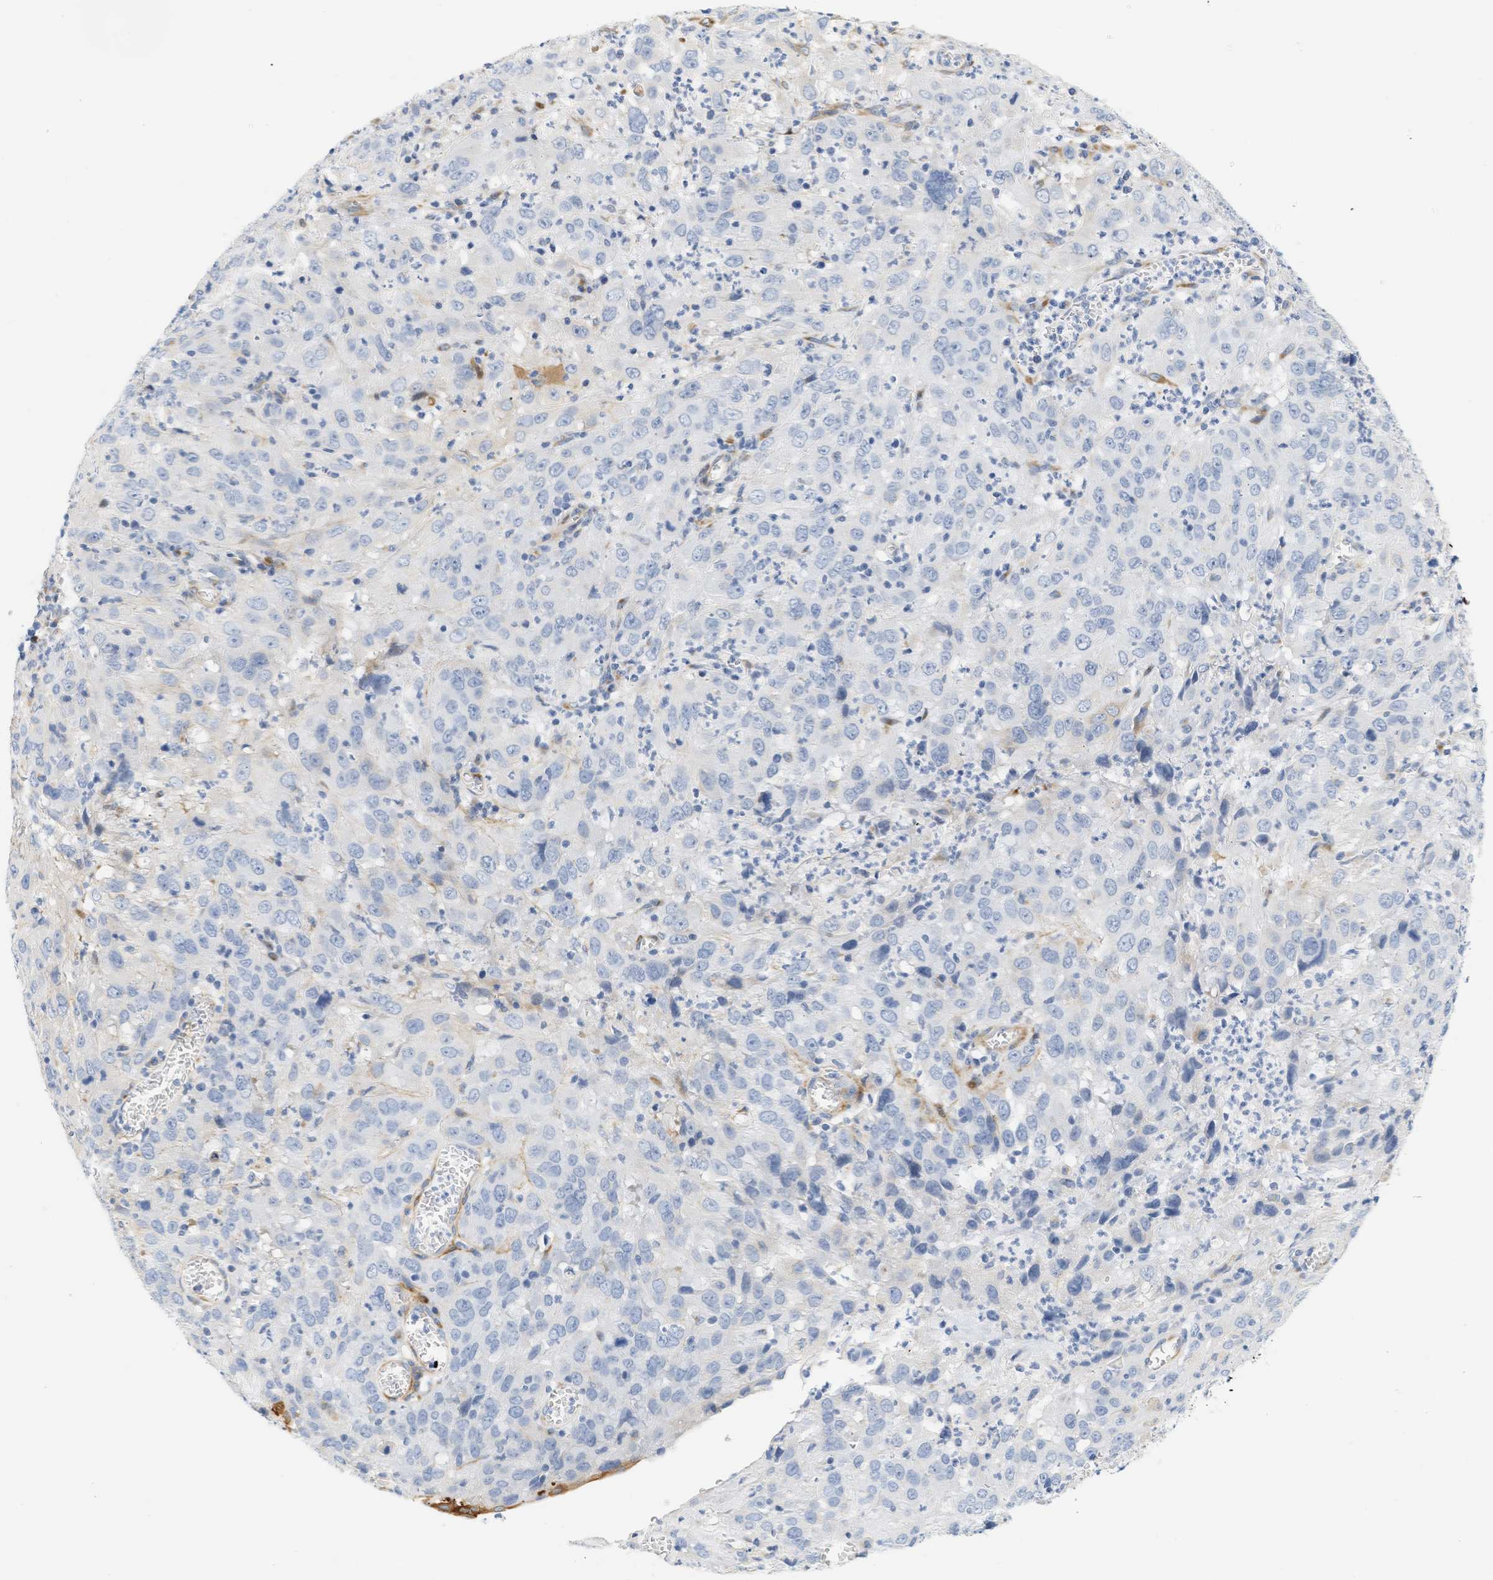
{"staining": {"intensity": "negative", "quantity": "none", "location": "none"}, "tissue": "cervical cancer", "cell_type": "Tumor cells", "image_type": "cancer", "snomed": [{"axis": "morphology", "description": "Squamous cell carcinoma, NOS"}, {"axis": "topography", "description": "Cervix"}], "caption": "This image is of cervical squamous cell carcinoma stained with immunohistochemistry (IHC) to label a protein in brown with the nuclei are counter-stained blue. There is no positivity in tumor cells.", "gene": "SLC30A7", "patient": {"sex": "female", "age": 32}}